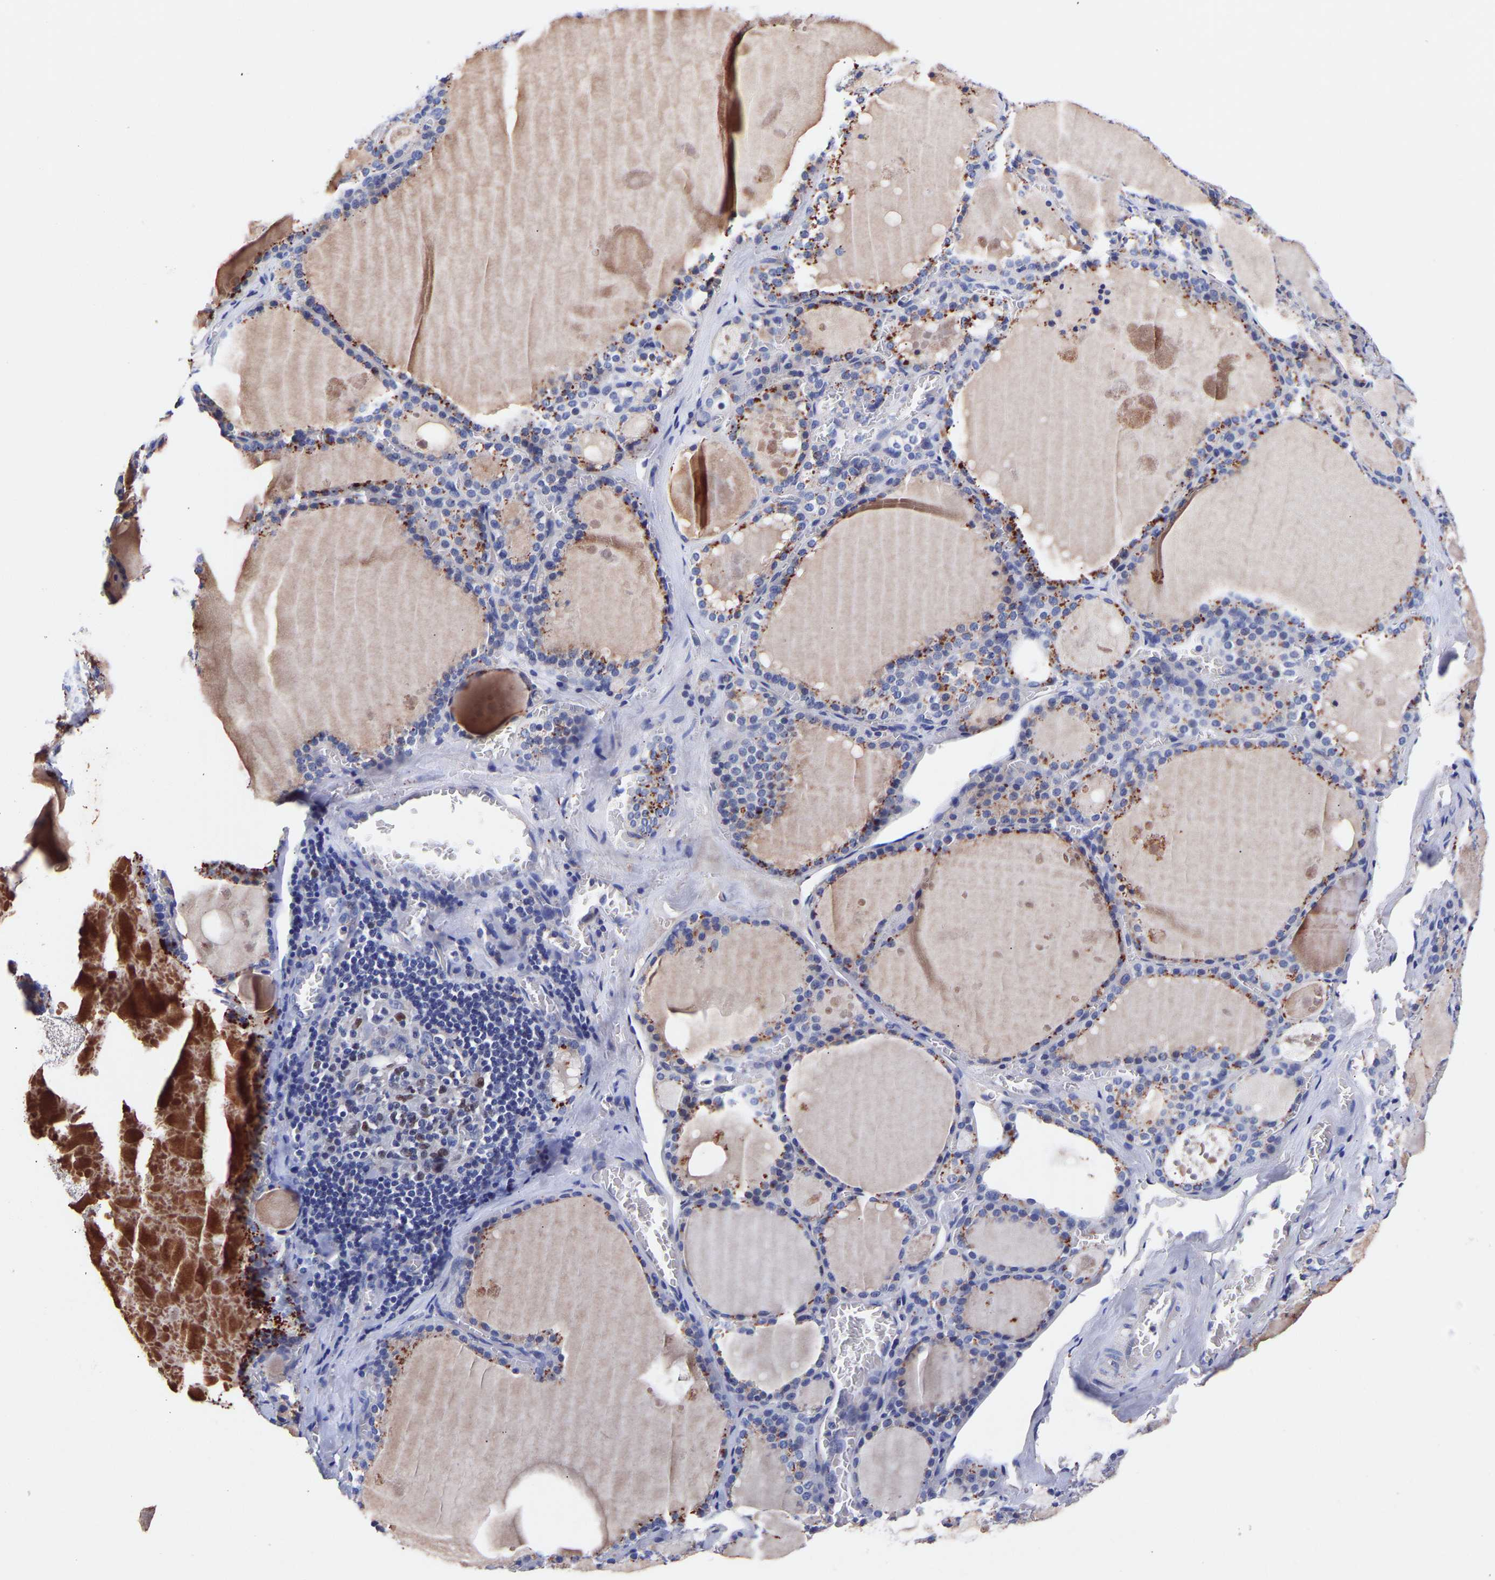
{"staining": {"intensity": "moderate", "quantity": "25%-75%", "location": "cytoplasmic/membranous"}, "tissue": "thyroid gland", "cell_type": "Glandular cells", "image_type": "normal", "snomed": [{"axis": "morphology", "description": "Normal tissue, NOS"}, {"axis": "topography", "description": "Thyroid gland"}], "caption": "Protein expression analysis of normal human thyroid gland reveals moderate cytoplasmic/membranous positivity in approximately 25%-75% of glandular cells. (DAB (3,3'-diaminobenzidine) = brown stain, brightfield microscopy at high magnification).", "gene": "SEM1", "patient": {"sex": "male", "age": 56}}